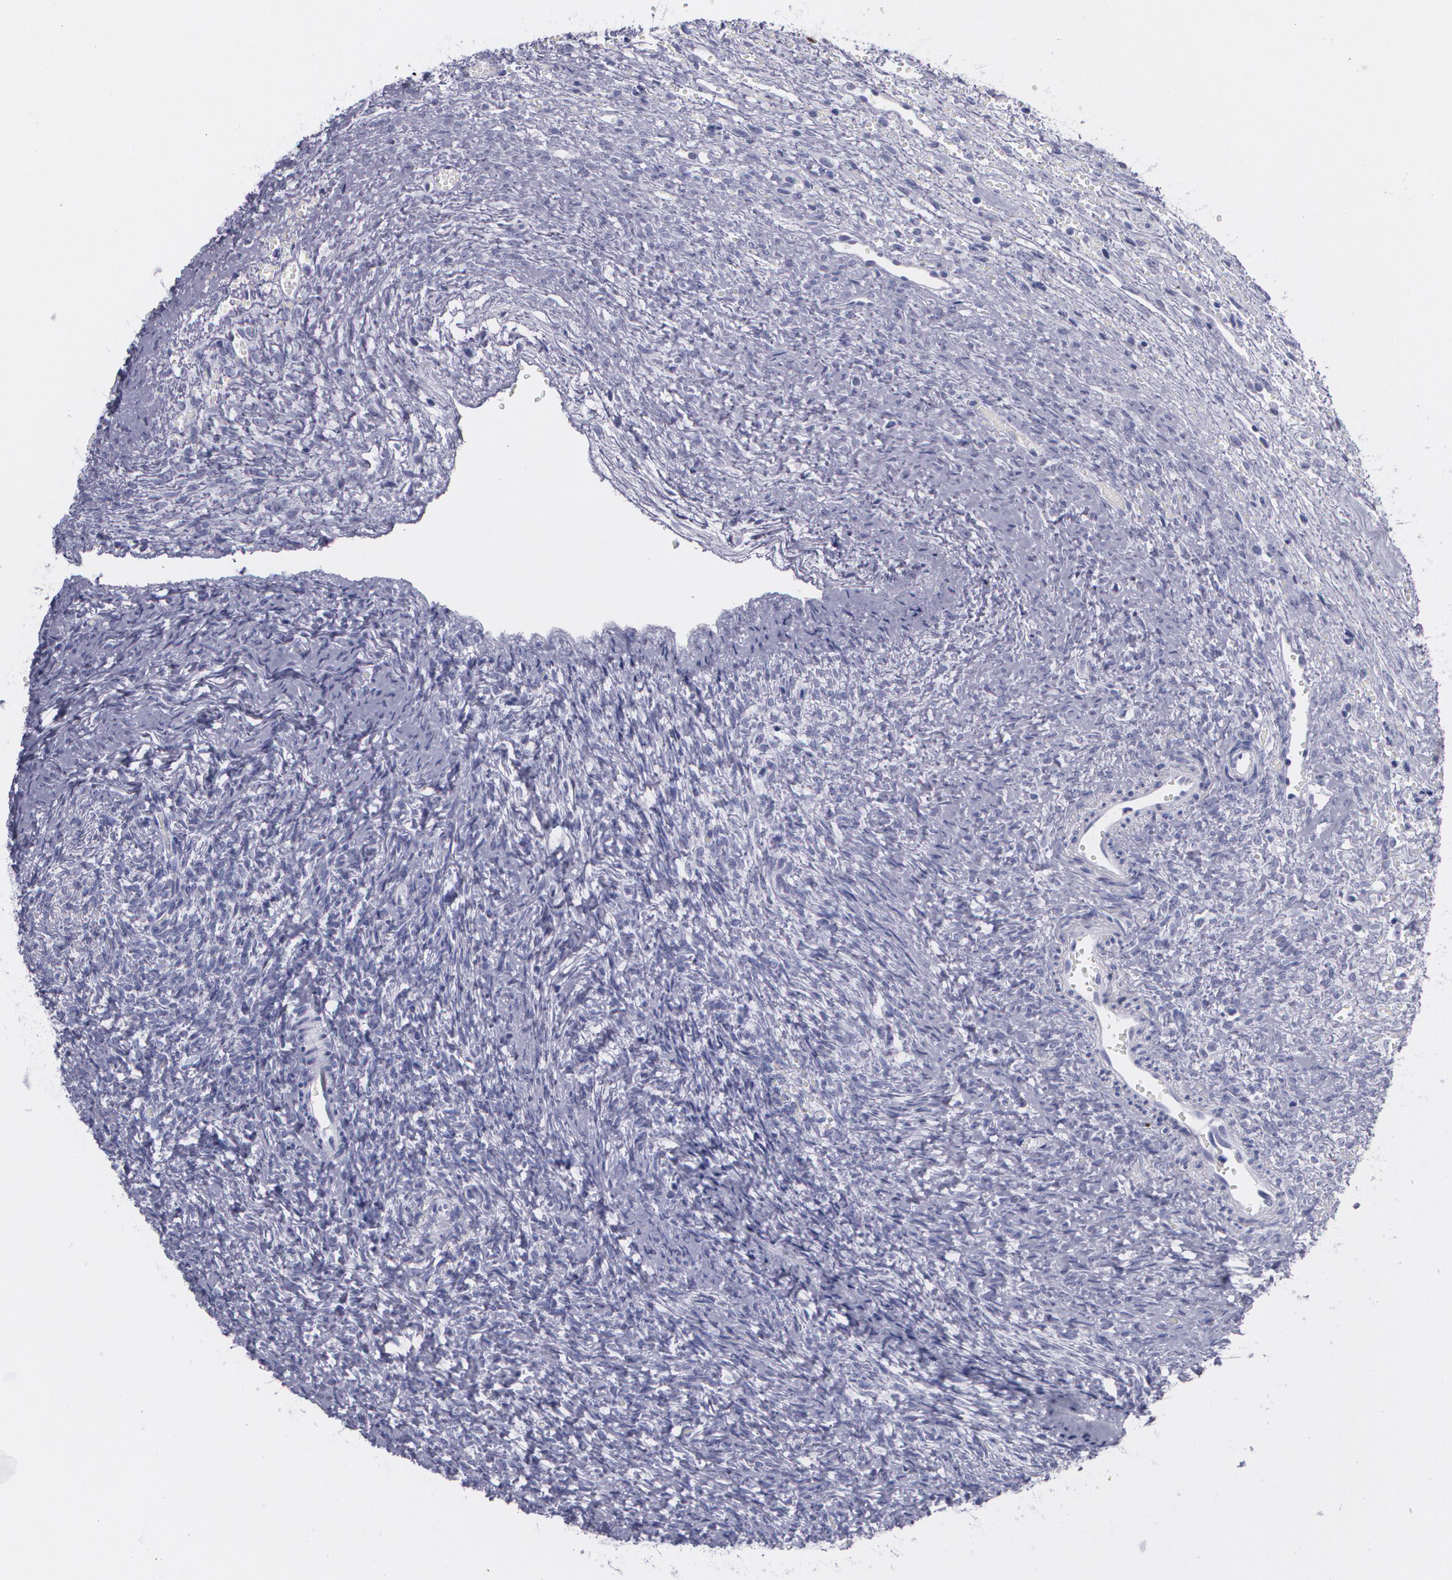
{"staining": {"intensity": "negative", "quantity": "none", "location": "none"}, "tissue": "ovary", "cell_type": "Follicle cells", "image_type": "normal", "snomed": [{"axis": "morphology", "description": "Normal tissue, NOS"}, {"axis": "topography", "description": "Ovary"}], "caption": "An immunohistochemistry (IHC) histopathology image of benign ovary is shown. There is no staining in follicle cells of ovary. The staining was performed using DAB (3,3'-diaminobenzidine) to visualize the protein expression in brown, while the nuclei were stained in blue with hematoxylin (Magnification: 20x).", "gene": "TP53", "patient": {"sex": "female", "age": 56}}